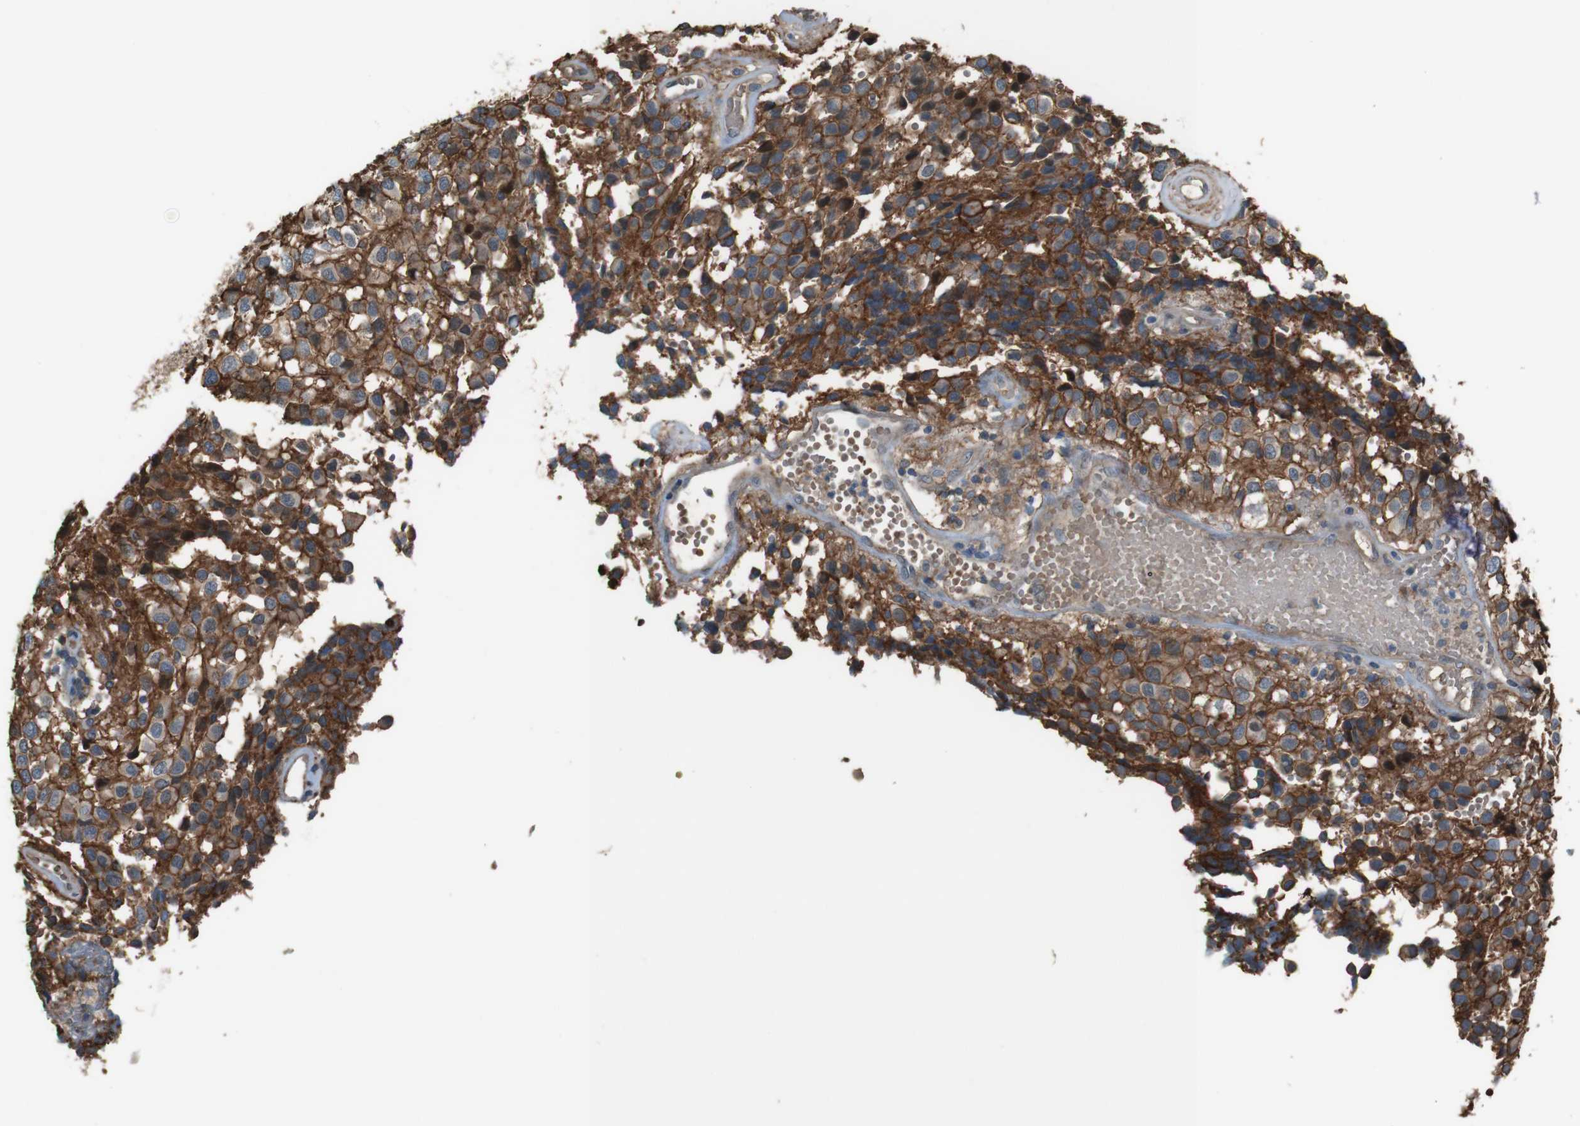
{"staining": {"intensity": "strong", "quantity": ">75%", "location": "cytoplasmic/membranous"}, "tissue": "glioma", "cell_type": "Tumor cells", "image_type": "cancer", "snomed": [{"axis": "morphology", "description": "Glioma, malignant, High grade"}, {"axis": "topography", "description": "Brain"}], "caption": "Brown immunohistochemical staining in human high-grade glioma (malignant) displays strong cytoplasmic/membranous staining in about >75% of tumor cells. Immunohistochemistry stains the protein of interest in brown and the nuclei are stained blue.", "gene": "ATP2B1", "patient": {"sex": "male", "age": 32}}